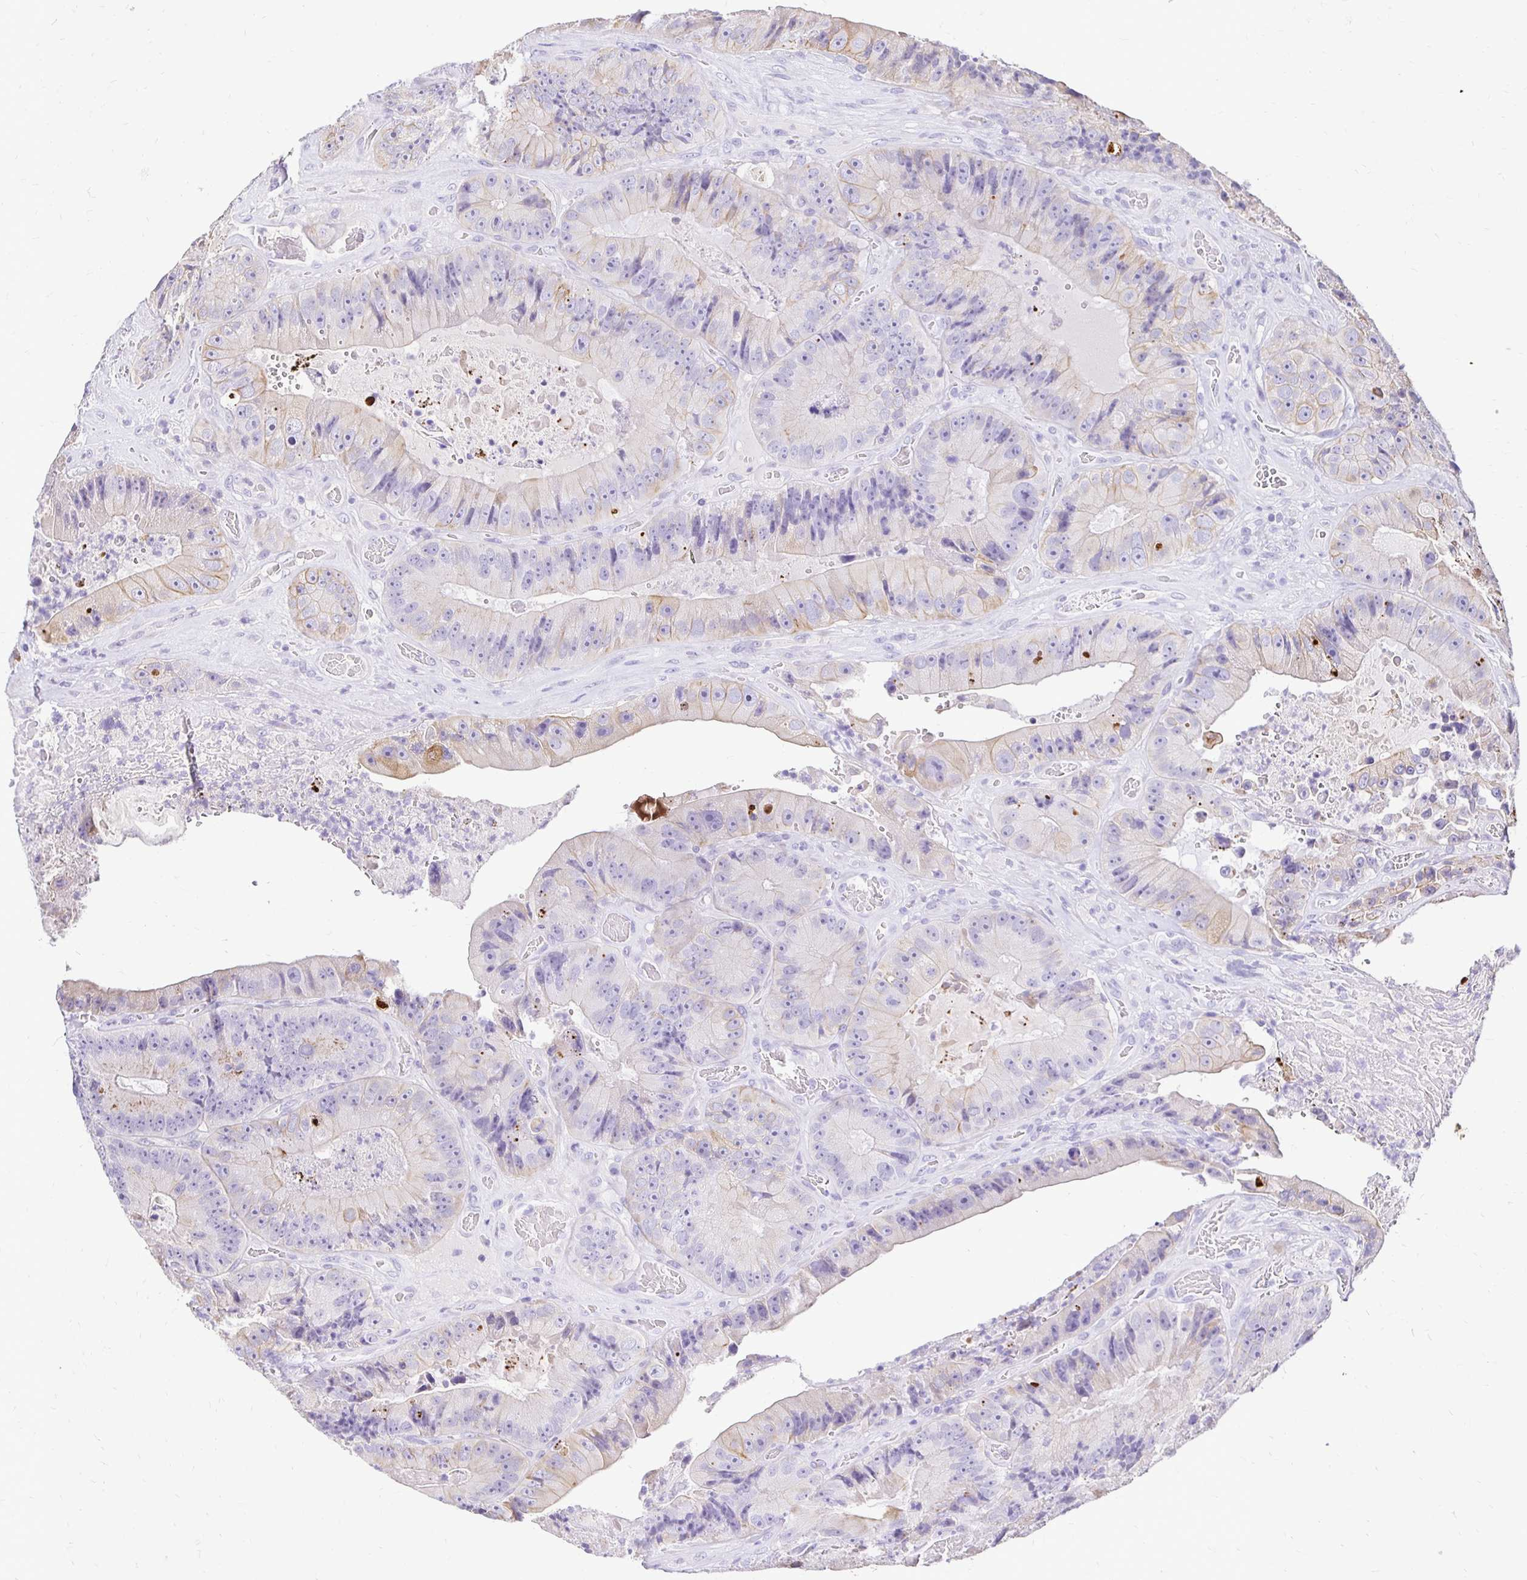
{"staining": {"intensity": "weak", "quantity": "25%-75%", "location": "cytoplasmic/membranous"}, "tissue": "colorectal cancer", "cell_type": "Tumor cells", "image_type": "cancer", "snomed": [{"axis": "morphology", "description": "Adenocarcinoma, NOS"}, {"axis": "topography", "description": "Colon"}], "caption": "An immunohistochemistry (IHC) image of neoplastic tissue is shown. Protein staining in brown highlights weak cytoplasmic/membranous positivity in colorectal adenocarcinoma within tumor cells.", "gene": "TAF1D", "patient": {"sex": "female", "age": 86}}